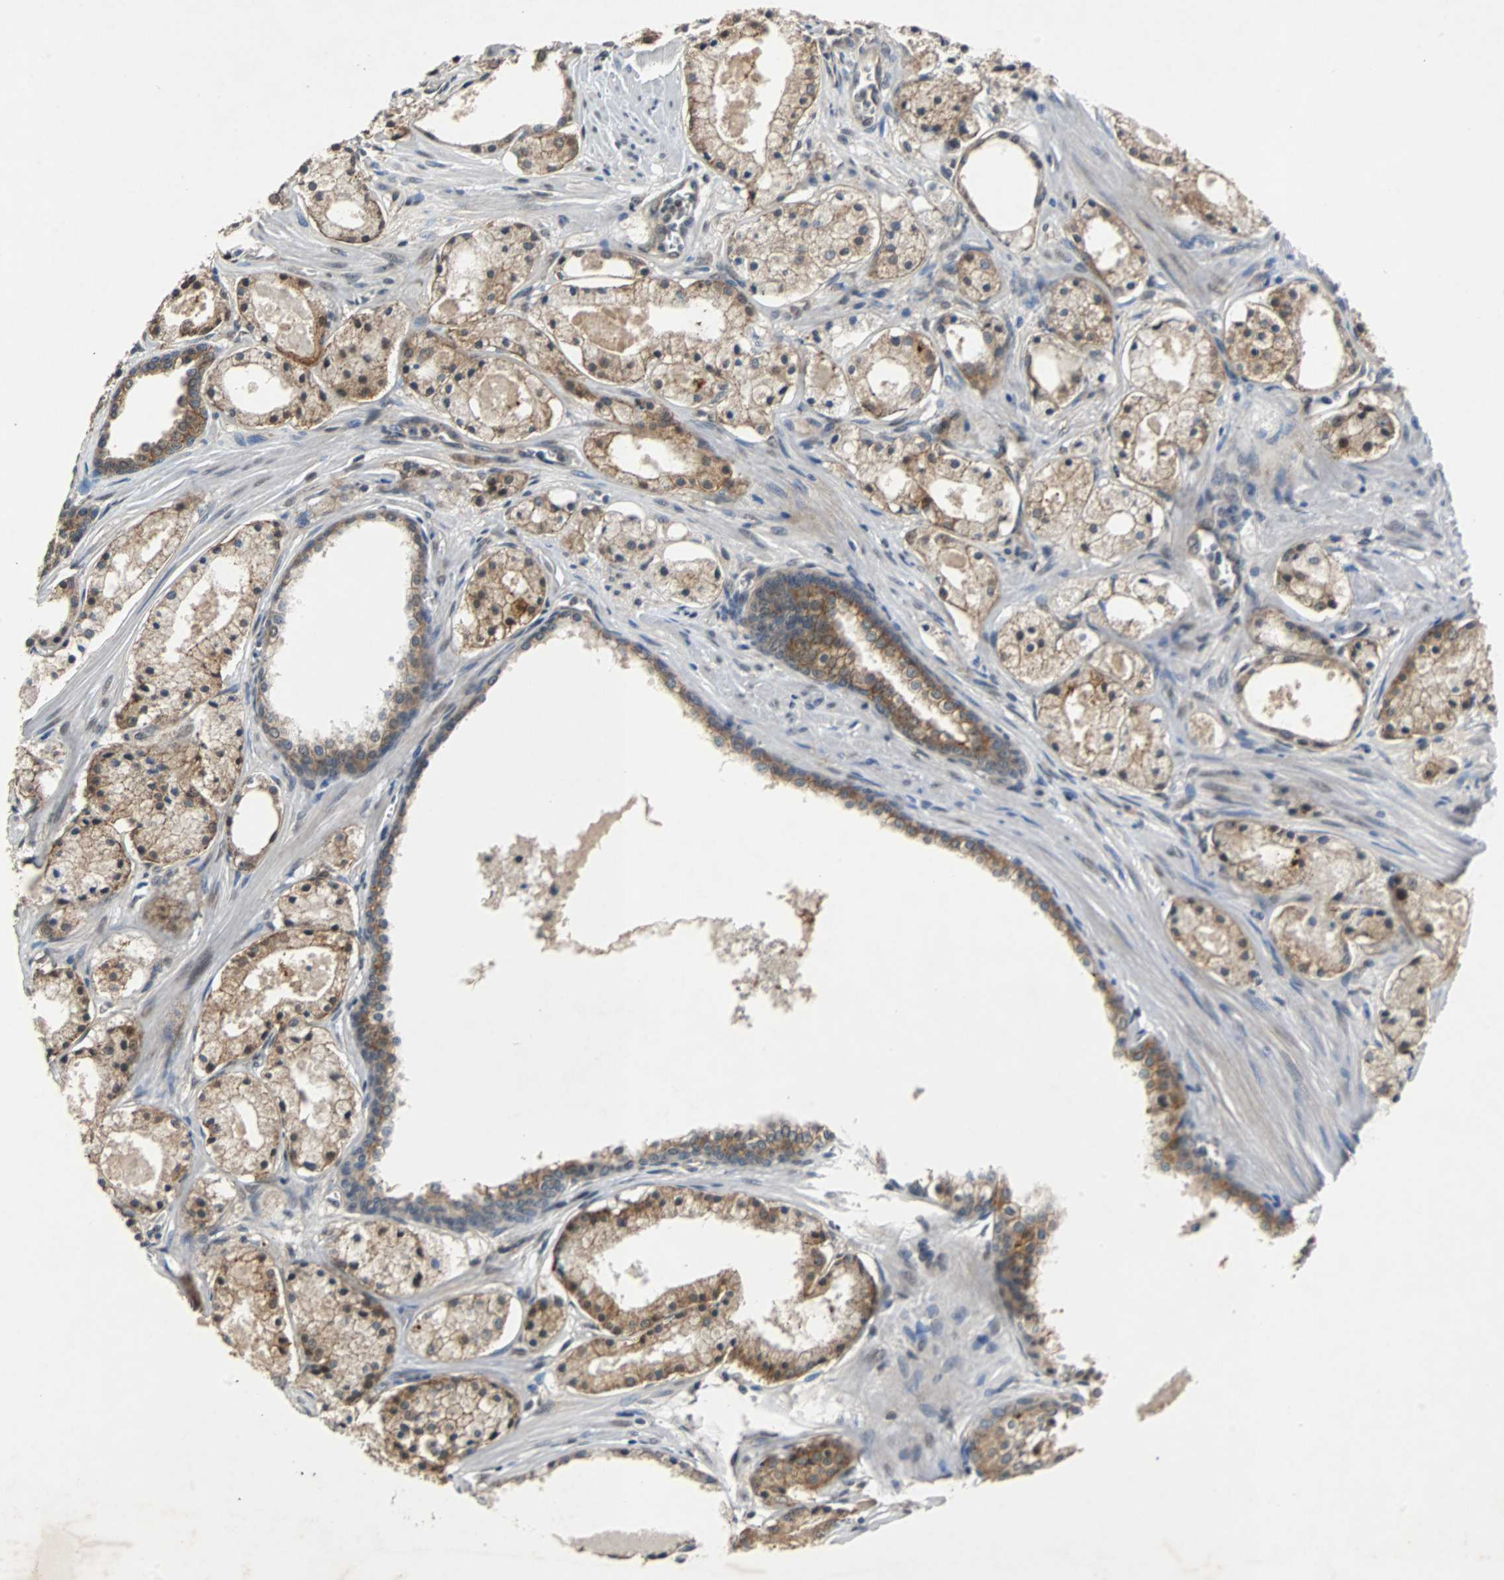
{"staining": {"intensity": "moderate", "quantity": ">75%", "location": "cytoplasmic/membranous"}, "tissue": "prostate cancer", "cell_type": "Tumor cells", "image_type": "cancer", "snomed": [{"axis": "morphology", "description": "Adenocarcinoma, Low grade"}, {"axis": "topography", "description": "Prostate"}], "caption": "Protein expression analysis of human prostate low-grade adenocarcinoma reveals moderate cytoplasmic/membranous positivity in about >75% of tumor cells.", "gene": "LSR", "patient": {"sex": "male", "age": 57}}